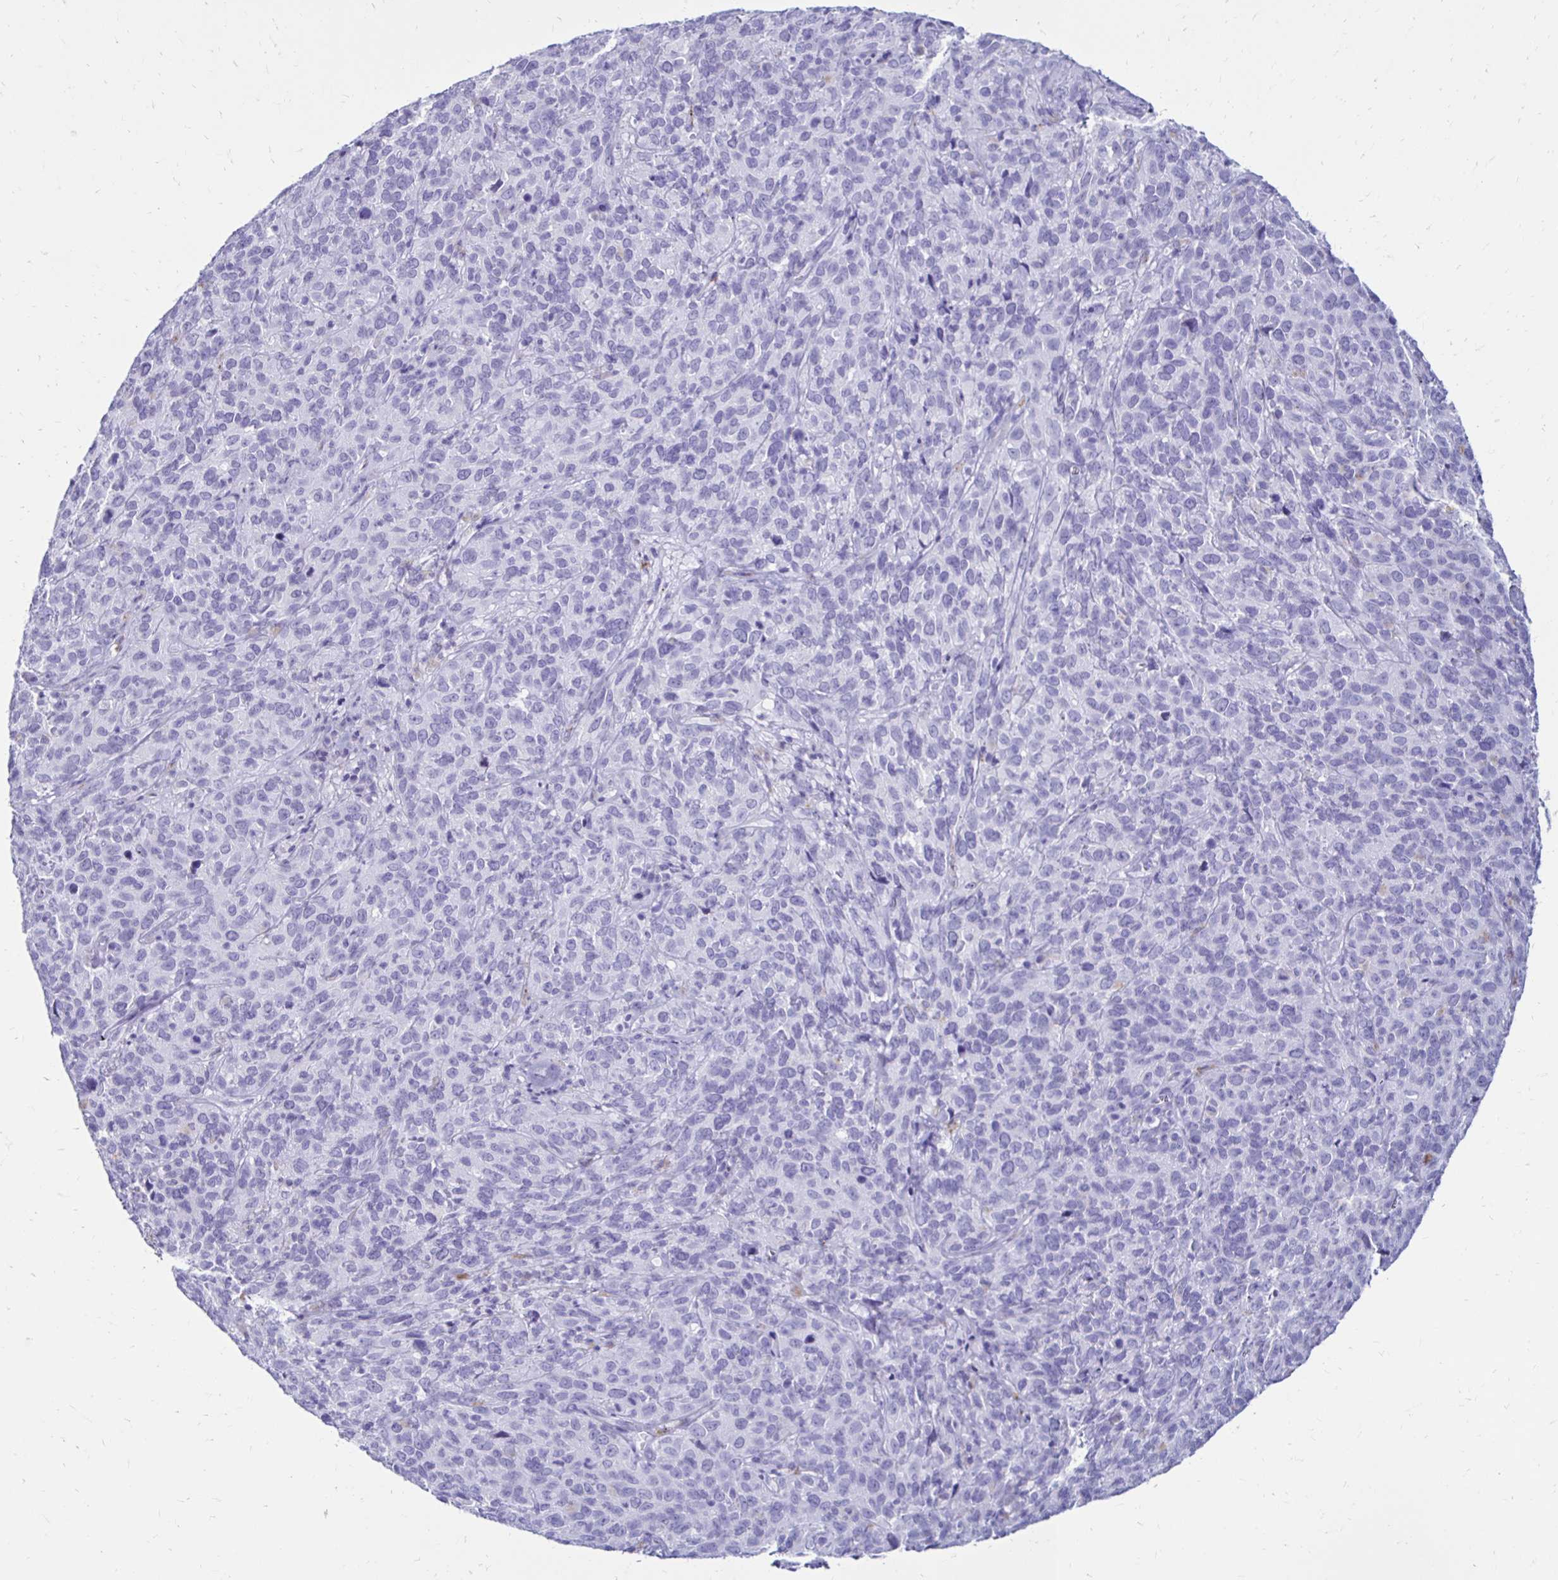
{"staining": {"intensity": "negative", "quantity": "none", "location": "none"}, "tissue": "cervical cancer", "cell_type": "Tumor cells", "image_type": "cancer", "snomed": [{"axis": "morphology", "description": "Squamous cell carcinoma, NOS"}, {"axis": "topography", "description": "Cervix"}], "caption": "DAB immunohistochemical staining of human cervical cancer demonstrates no significant staining in tumor cells.", "gene": "CST5", "patient": {"sex": "female", "age": 51}}